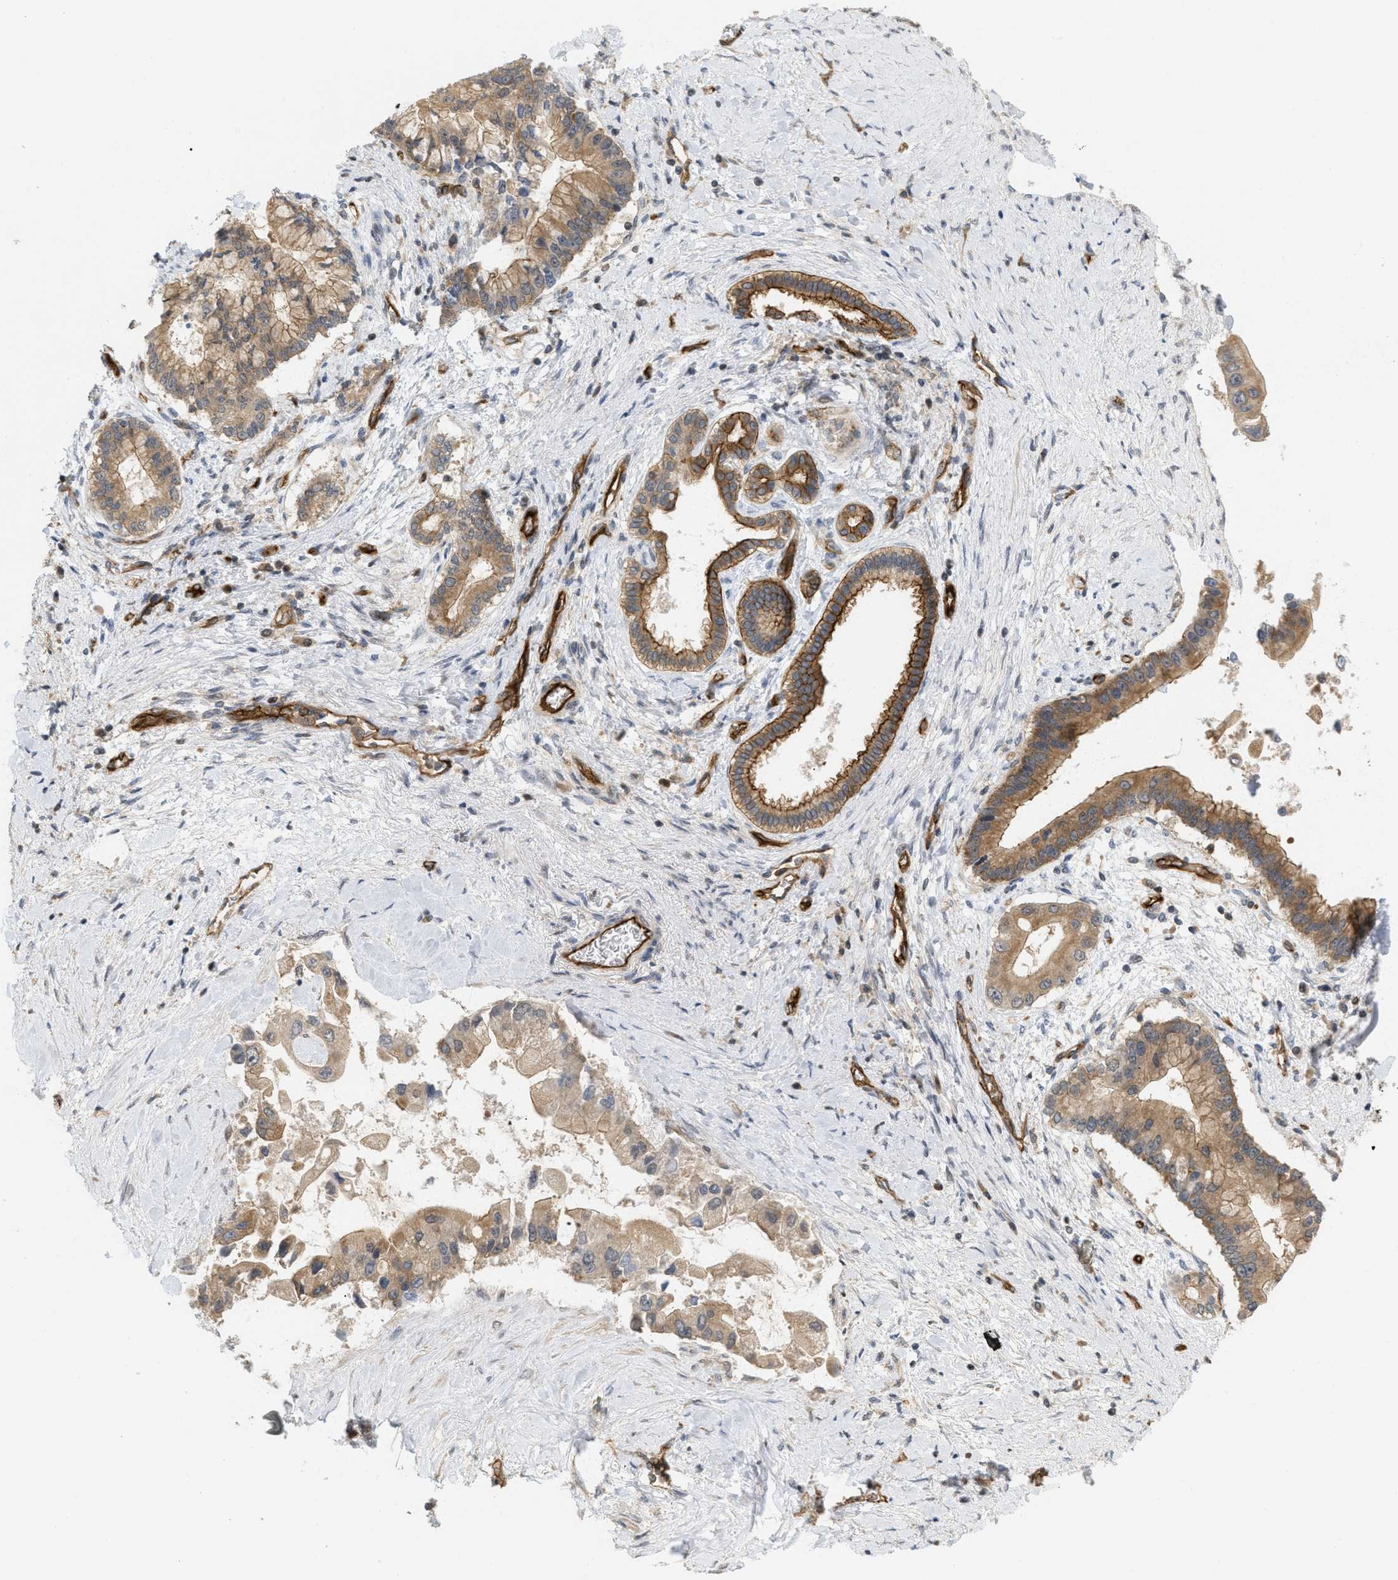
{"staining": {"intensity": "moderate", "quantity": ">75%", "location": "cytoplasmic/membranous"}, "tissue": "liver cancer", "cell_type": "Tumor cells", "image_type": "cancer", "snomed": [{"axis": "morphology", "description": "Cholangiocarcinoma"}, {"axis": "topography", "description": "Liver"}], "caption": "Immunohistochemical staining of liver cancer (cholangiocarcinoma) exhibits medium levels of moderate cytoplasmic/membranous protein expression in approximately >75% of tumor cells.", "gene": "PALMD", "patient": {"sex": "male", "age": 50}}